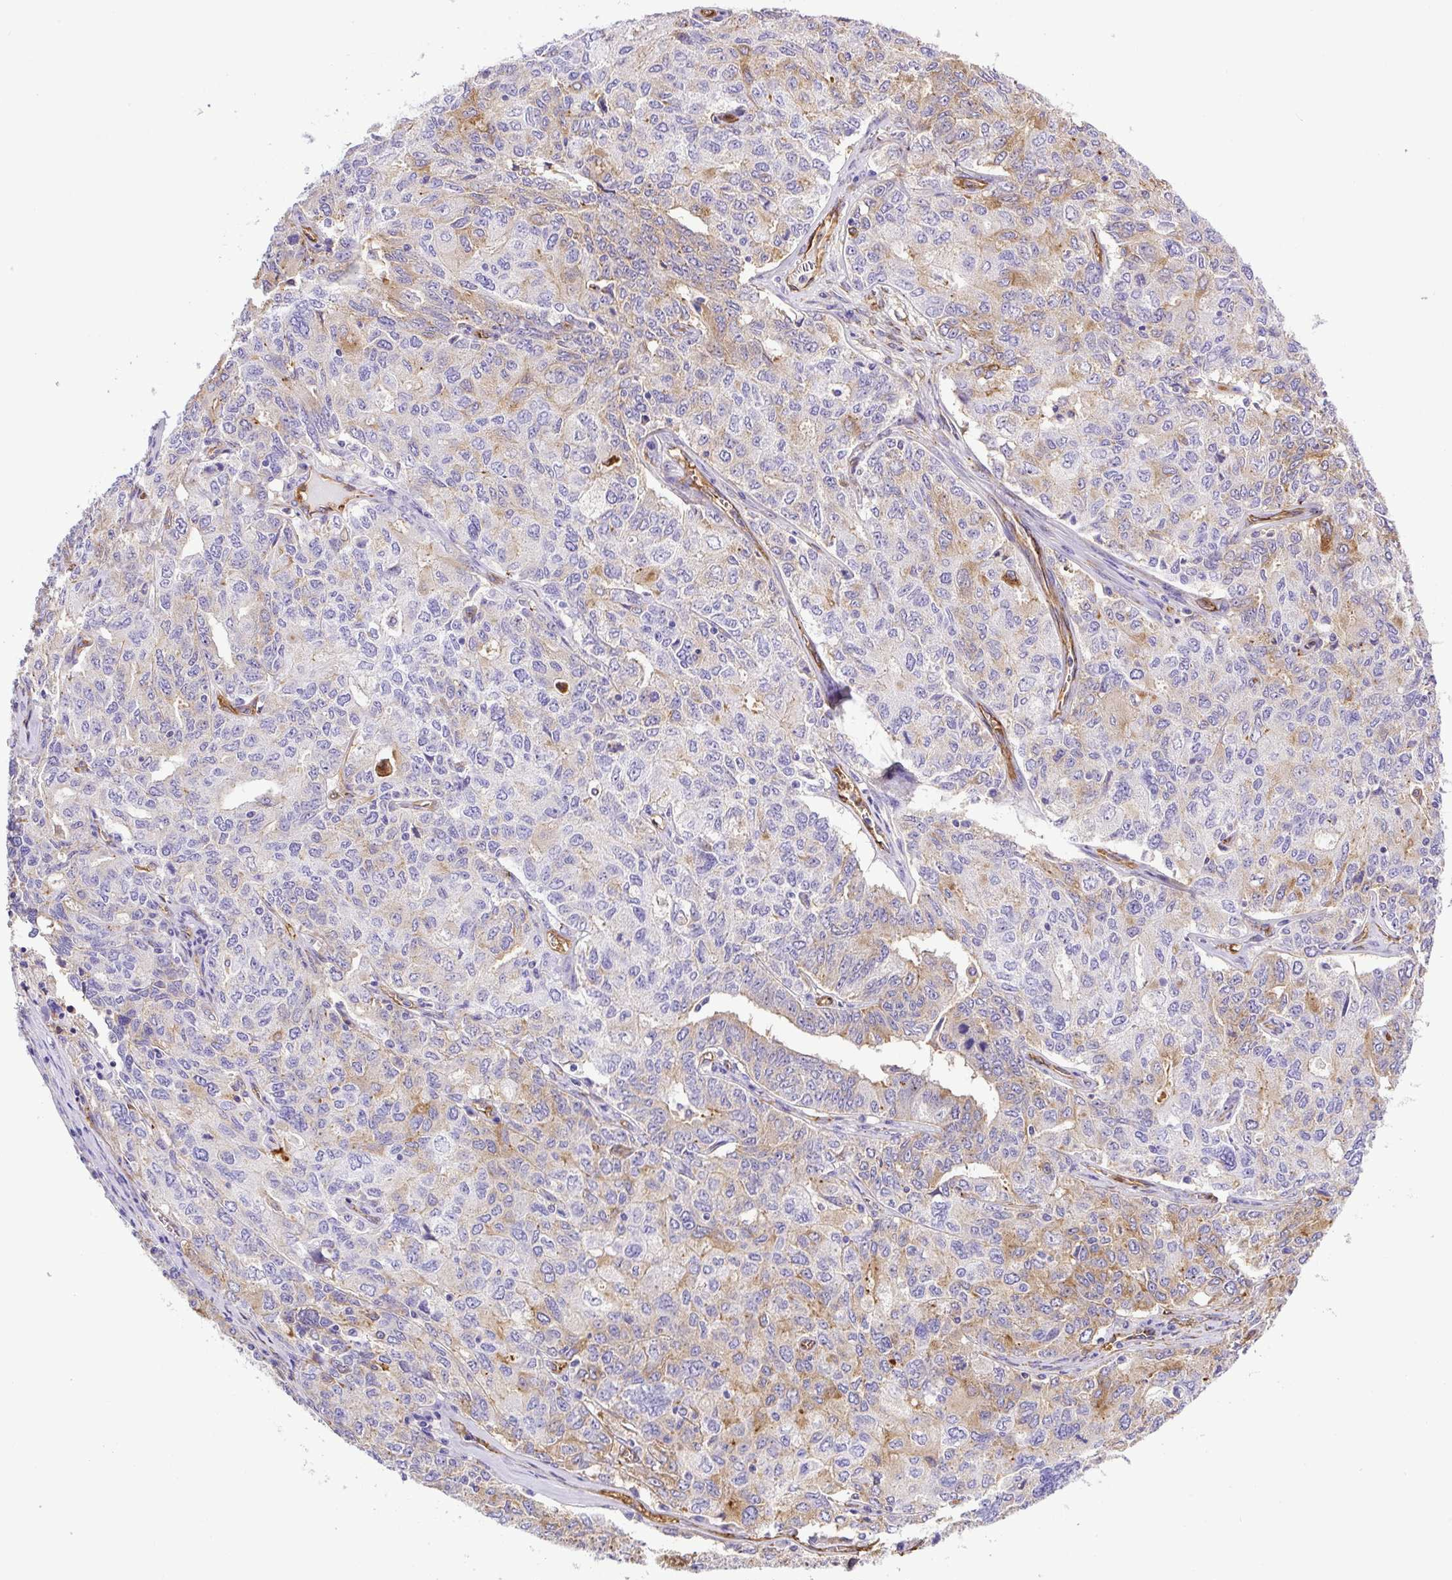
{"staining": {"intensity": "moderate", "quantity": "<25%", "location": "cytoplasmic/membranous"}, "tissue": "ovarian cancer", "cell_type": "Tumor cells", "image_type": "cancer", "snomed": [{"axis": "morphology", "description": "Carcinoma, endometroid"}, {"axis": "topography", "description": "Ovary"}], "caption": "There is low levels of moderate cytoplasmic/membranous expression in tumor cells of endometroid carcinoma (ovarian), as demonstrated by immunohistochemical staining (brown color).", "gene": "MAGEB5", "patient": {"sex": "female", "age": 62}}